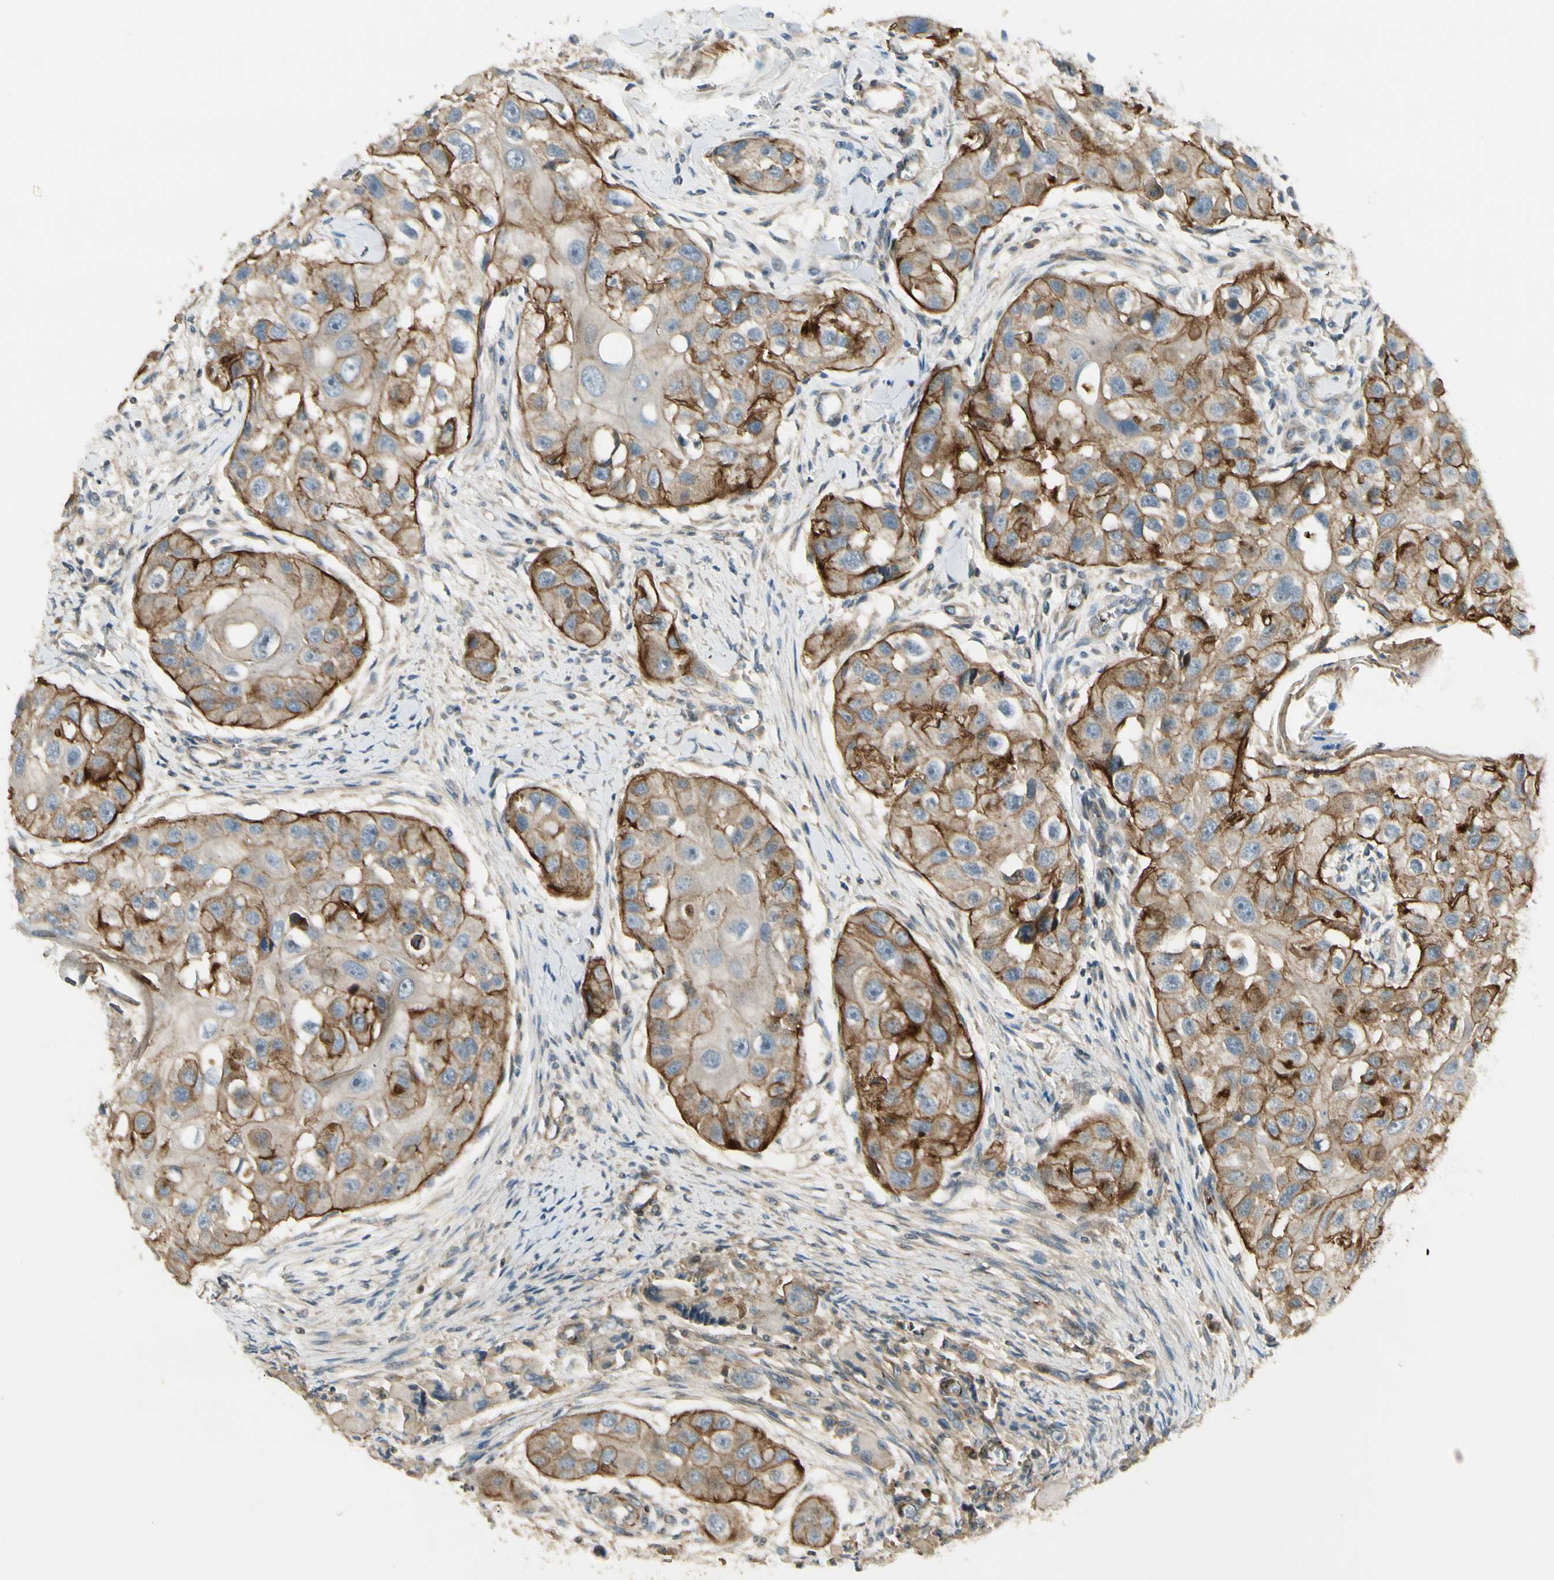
{"staining": {"intensity": "strong", "quantity": ">75%", "location": "cytoplasmic/membranous"}, "tissue": "head and neck cancer", "cell_type": "Tumor cells", "image_type": "cancer", "snomed": [{"axis": "morphology", "description": "Normal tissue, NOS"}, {"axis": "morphology", "description": "Squamous cell carcinoma, NOS"}, {"axis": "topography", "description": "Skeletal muscle"}, {"axis": "topography", "description": "Head-Neck"}], "caption": "An immunohistochemistry histopathology image of tumor tissue is shown. Protein staining in brown labels strong cytoplasmic/membranous positivity in head and neck squamous cell carcinoma within tumor cells. (DAB = brown stain, brightfield microscopy at high magnification).", "gene": "PPP3CB", "patient": {"sex": "male", "age": 51}}